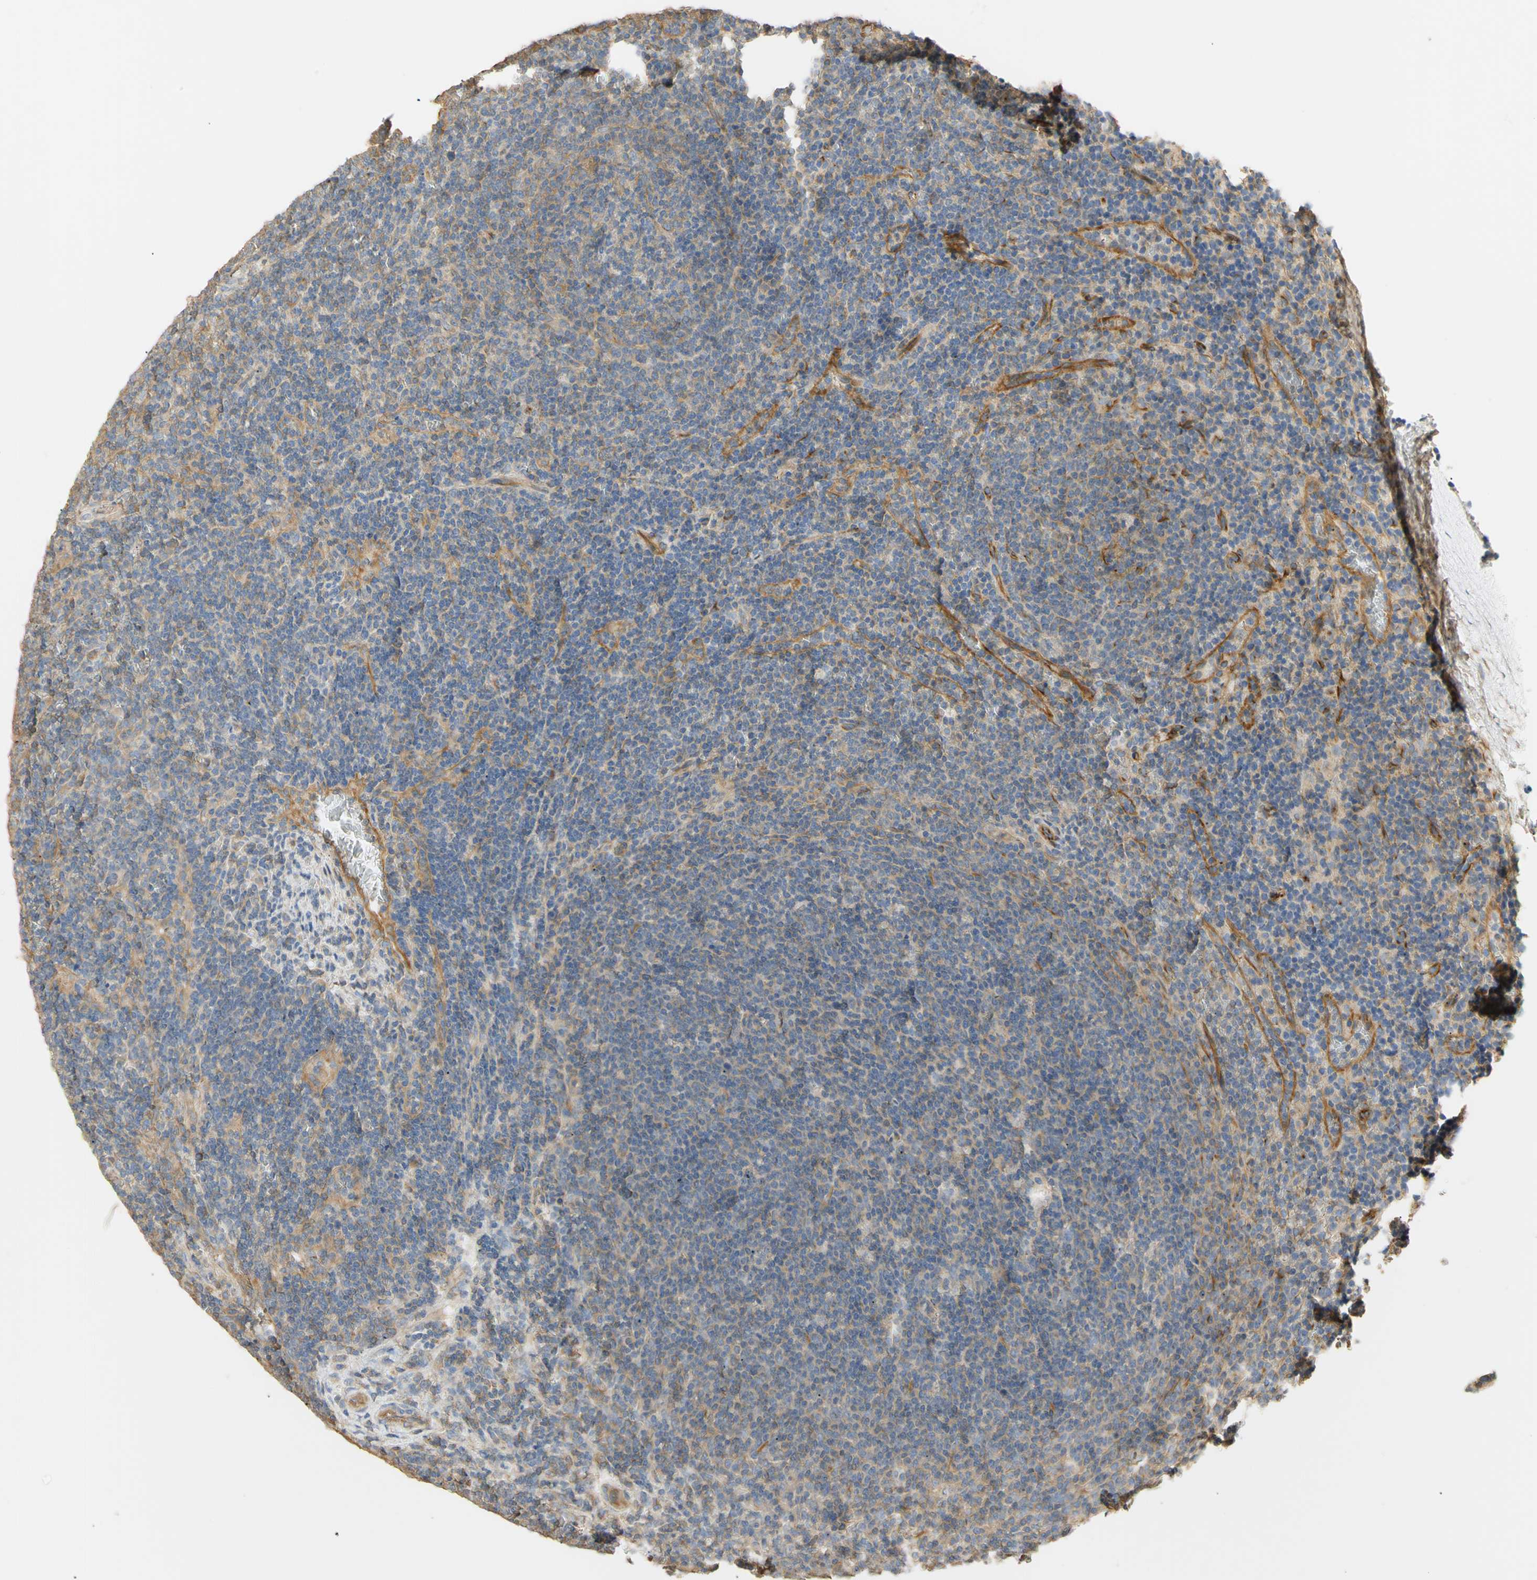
{"staining": {"intensity": "negative", "quantity": "none", "location": "none"}, "tissue": "lymphoma", "cell_type": "Tumor cells", "image_type": "cancer", "snomed": [{"axis": "morphology", "description": "Malignant lymphoma, non-Hodgkin's type, Low grade"}, {"axis": "topography", "description": "Spleen"}], "caption": "DAB immunohistochemical staining of human malignant lymphoma, non-Hodgkin's type (low-grade) exhibits no significant staining in tumor cells.", "gene": "KCNE4", "patient": {"sex": "female", "age": 50}}